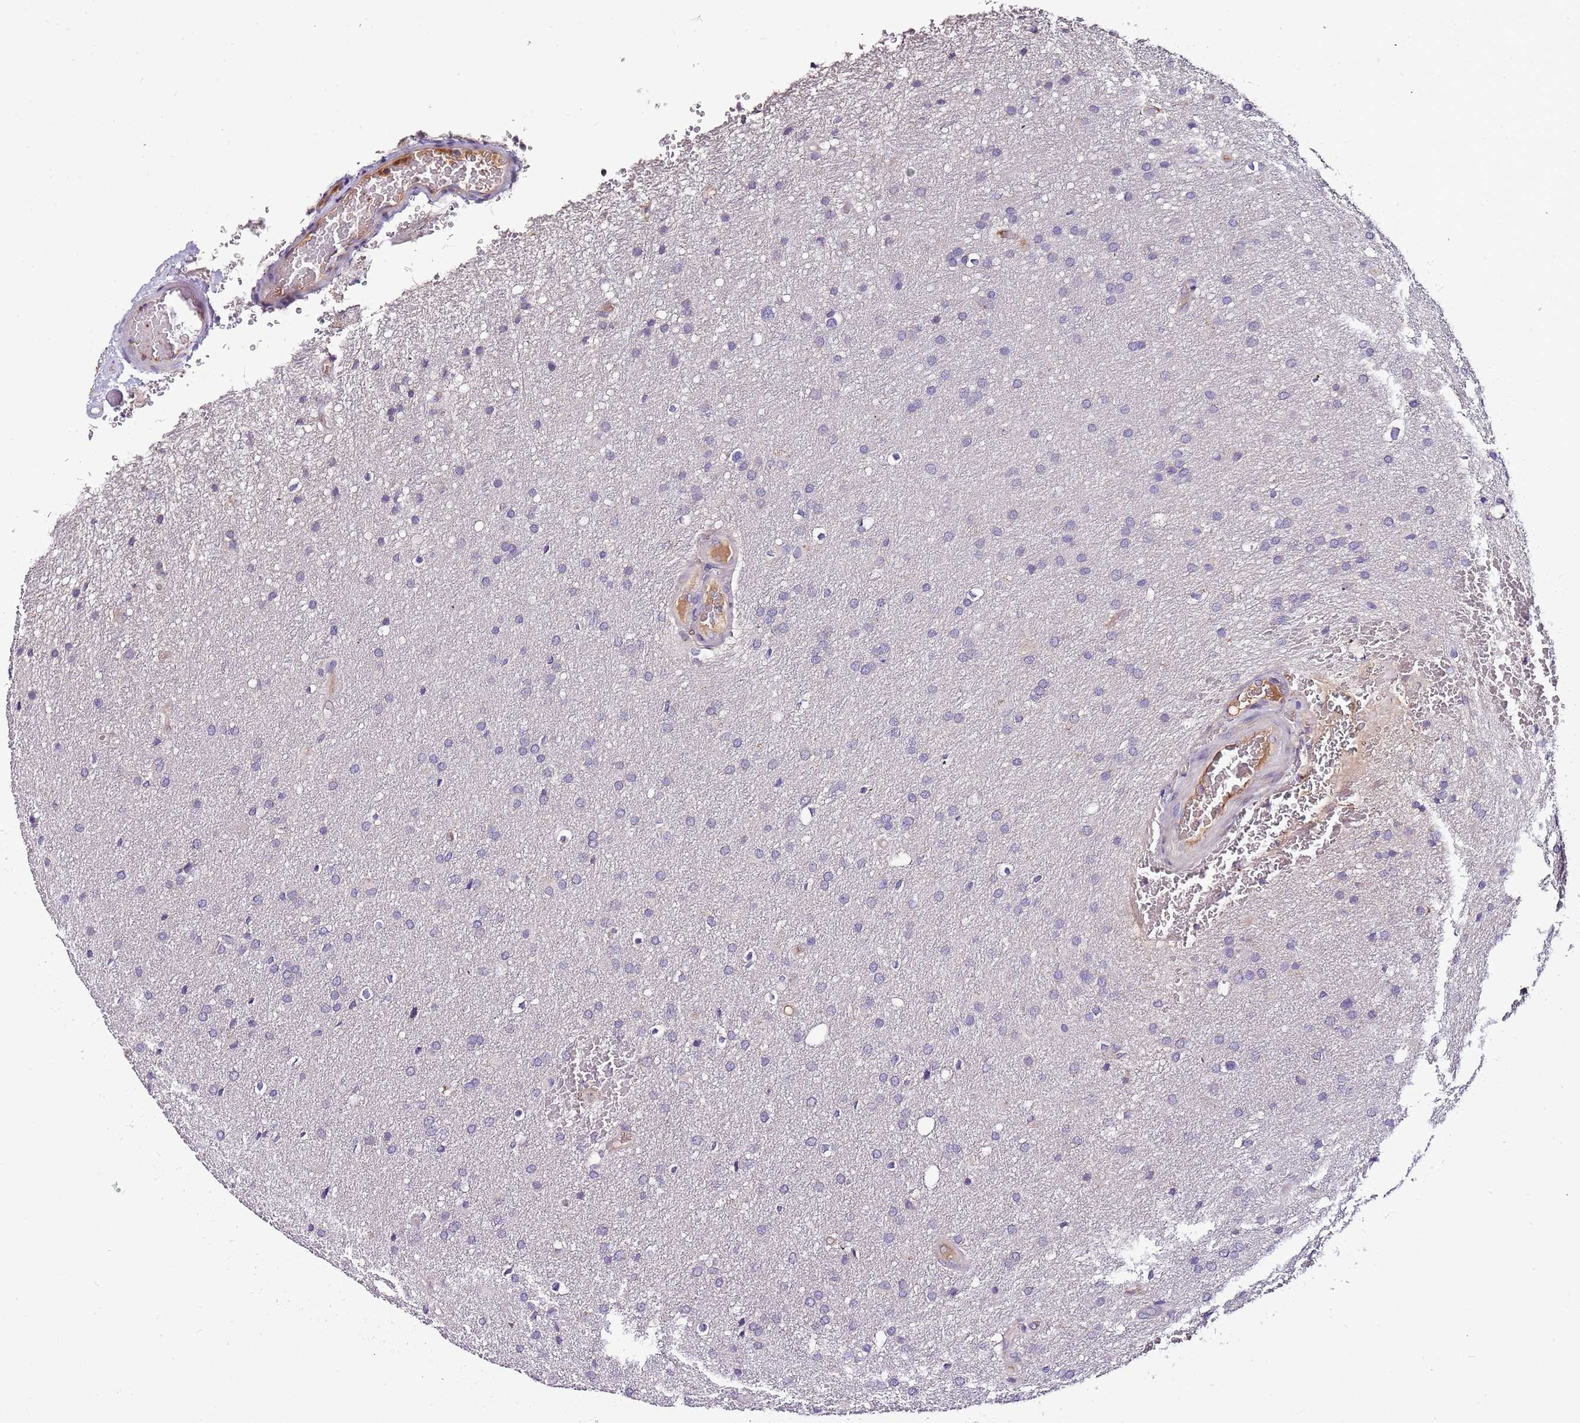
{"staining": {"intensity": "negative", "quantity": "none", "location": "none"}, "tissue": "glioma", "cell_type": "Tumor cells", "image_type": "cancer", "snomed": [{"axis": "morphology", "description": "Glioma, malignant, Low grade"}, {"axis": "topography", "description": "Brain"}], "caption": "Immunohistochemistry (IHC) histopathology image of neoplastic tissue: glioma stained with DAB (3,3'-diaminobenzidine) displays no significant protein expression in tumor cells.", "gene": "FAM20A", "patient": {"sex": "female", "age": 32}}